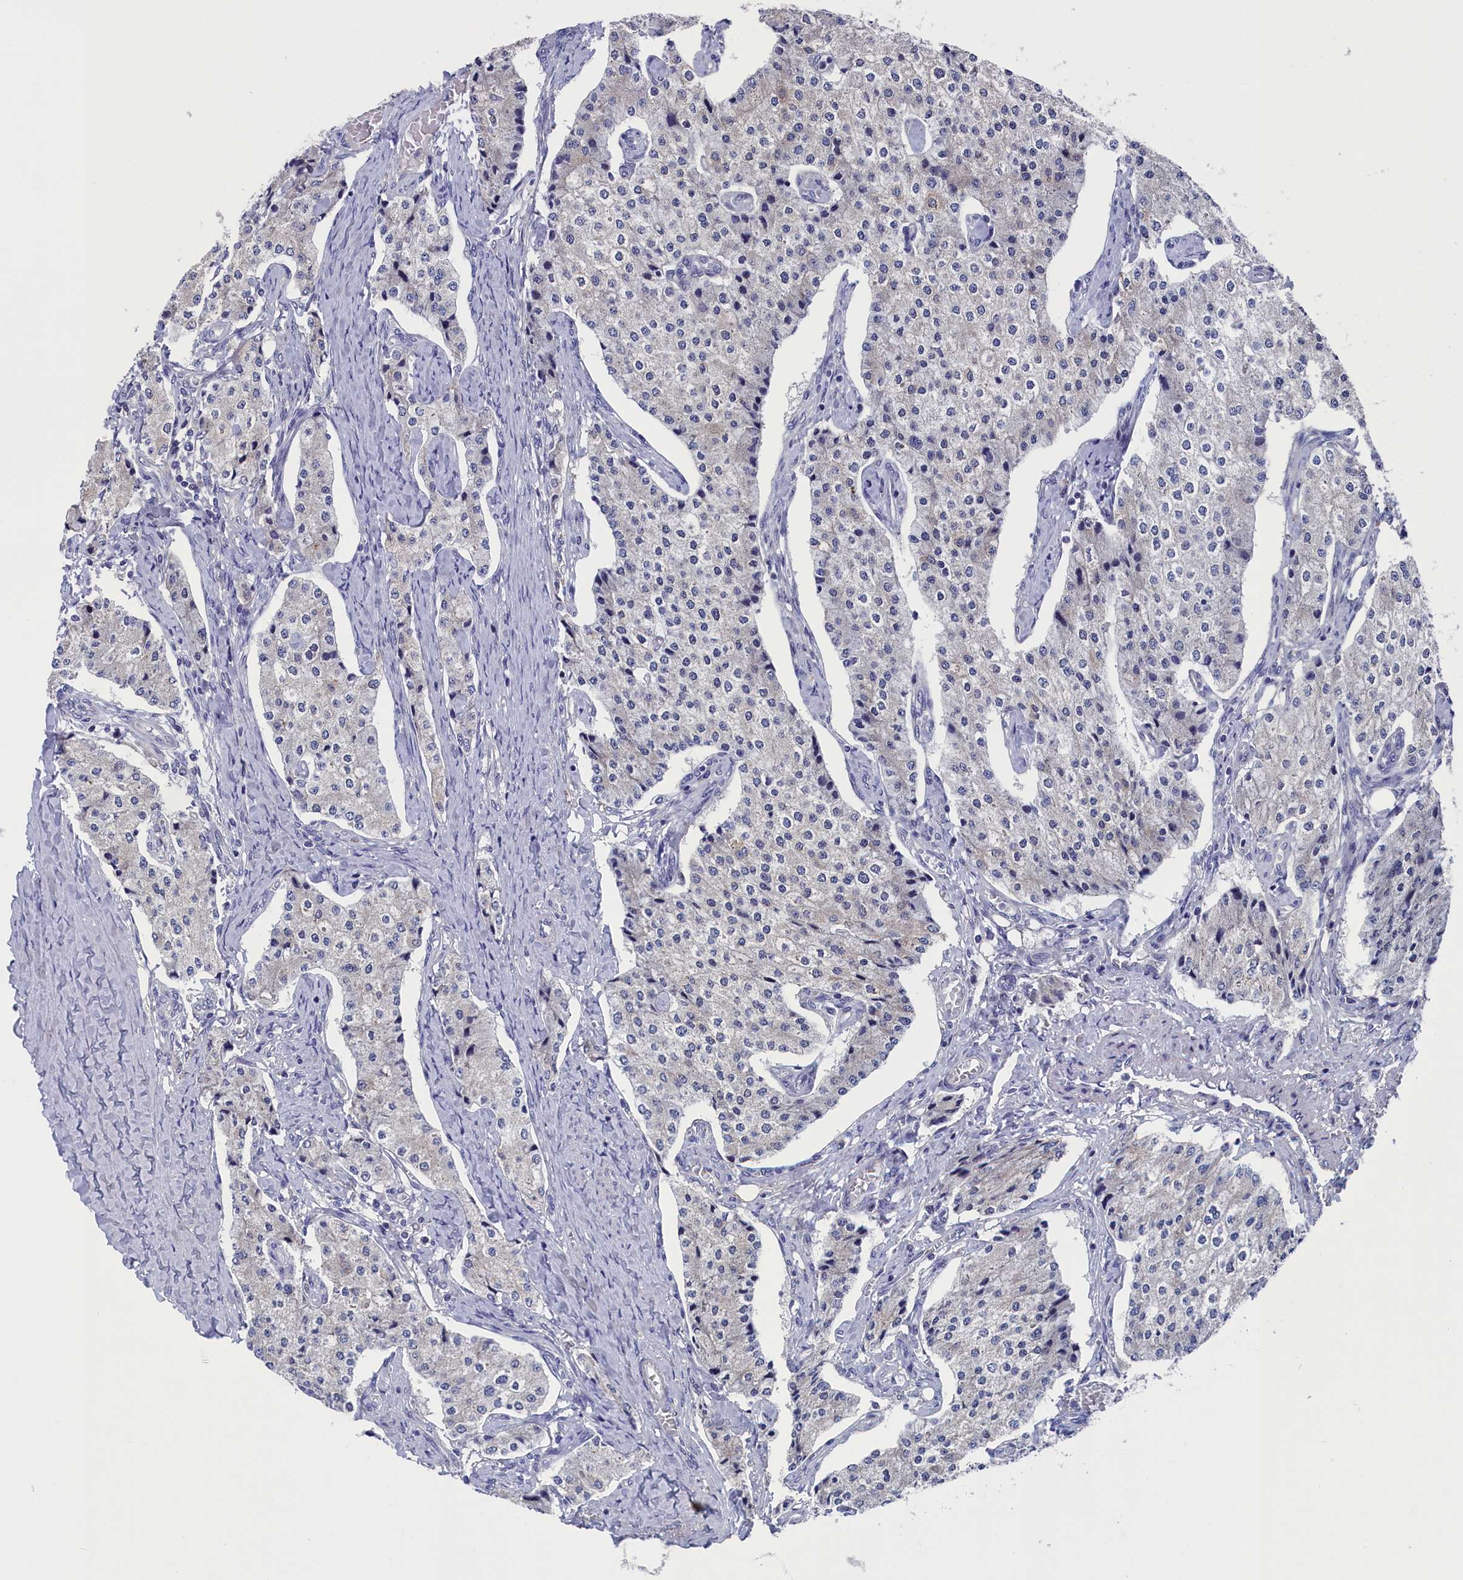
{"staining": {"intensity": "negative", "quantity": "none", "location": "none"}, "tissue": "carcinoid", "cell_type": "Tumor cells", "image_type": "cancer", "snomed": [{"axis": "morphology", "description": "Carcinoid, malignant, NOS"}, {"axis": "topography", "description": "Colon"}], "caption": "IHC of human carcinoid reveals no staining in tumor cells.", "gene": "SPATA13", "patient": {"sex": "female", "age": 52}}